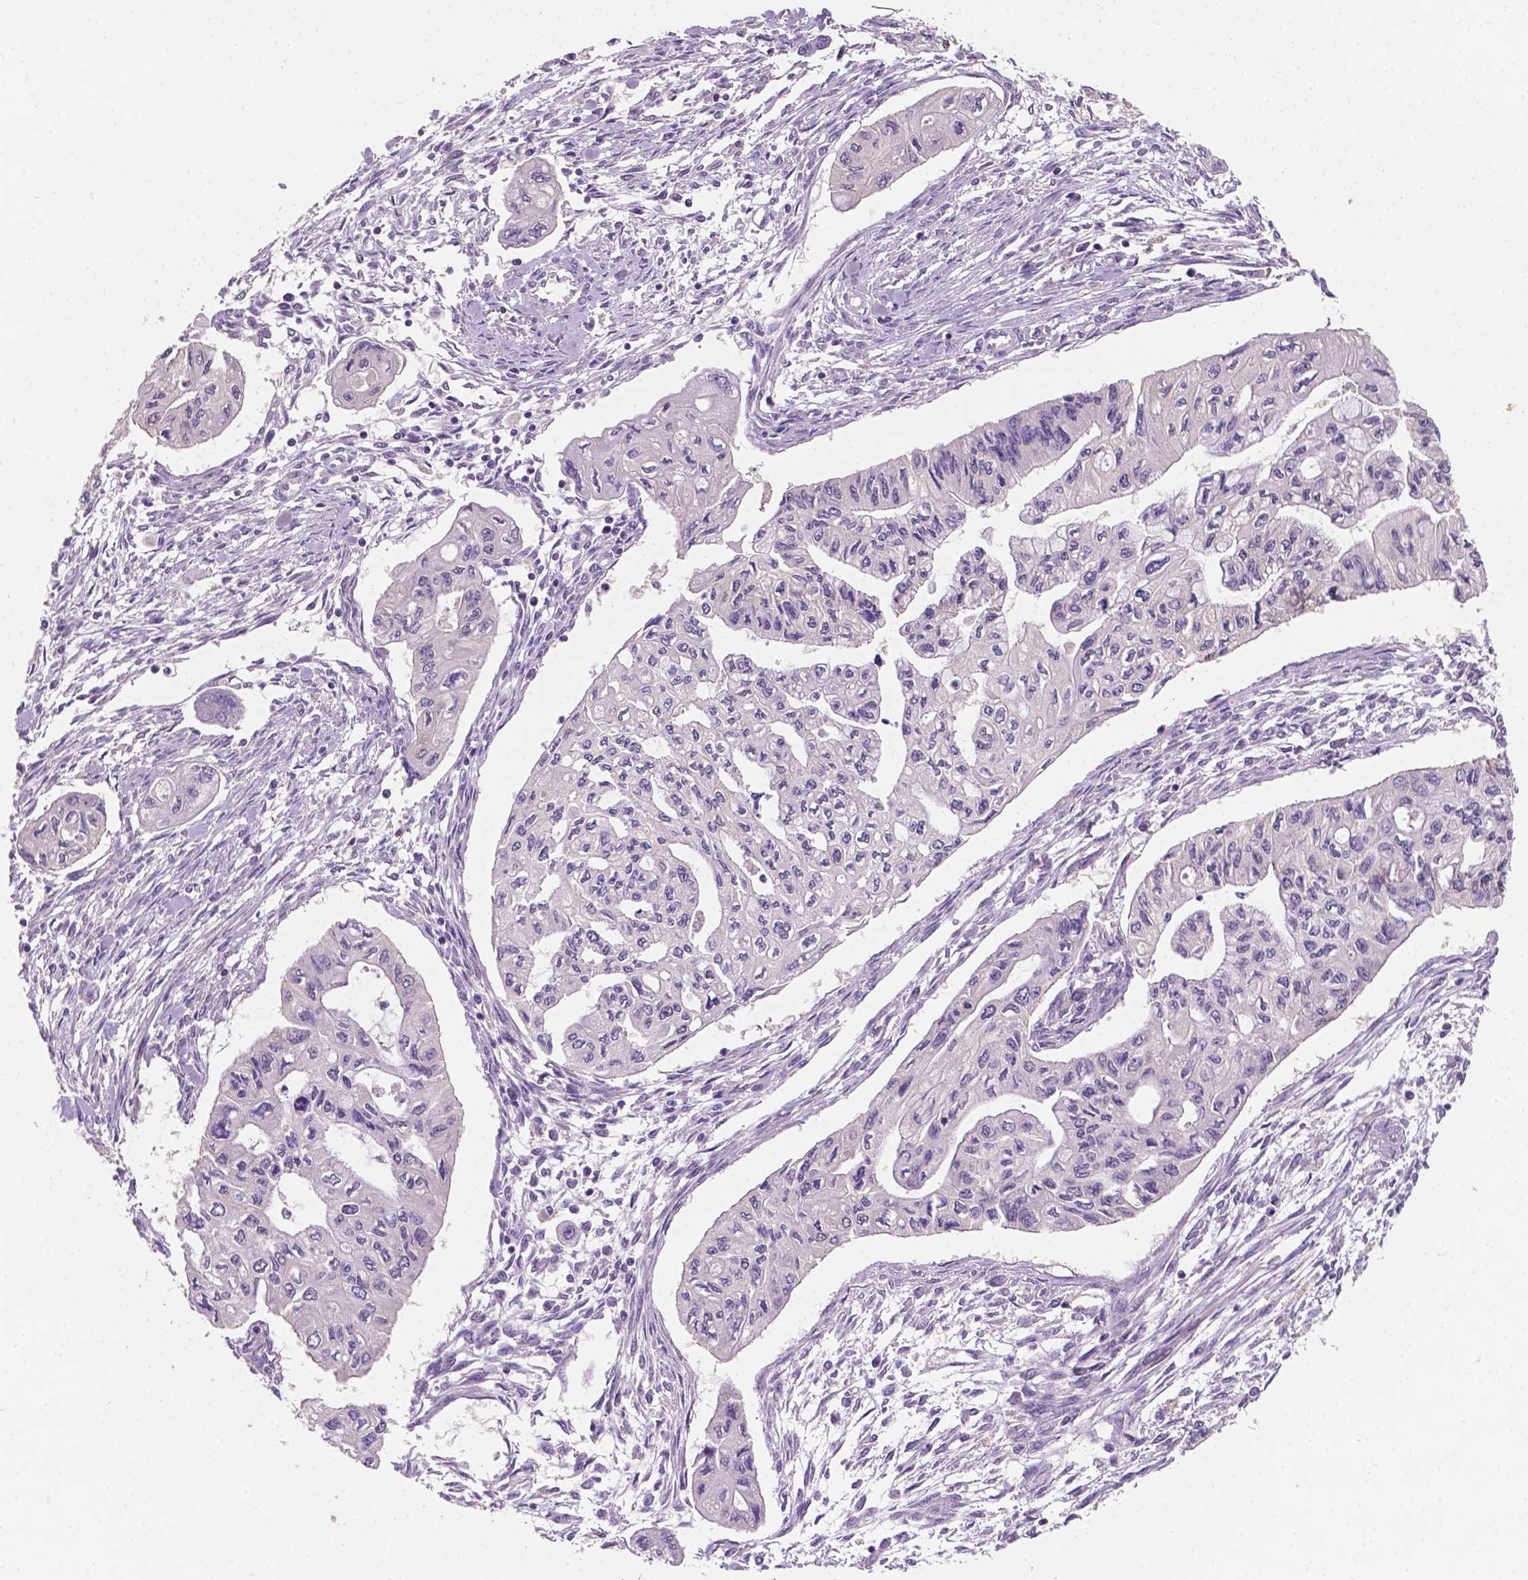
{"staining": {"intensity": "negative", "quantity": "none", "location": "none"}, "tissue": "pancreatic cancer", "cell_type": "Tumor cells", "image_type": "cancer", "snomed": [{"axis": "morphology", "description": "Adenocarcinoma, NOS"}, {"axis": "topography", "description": "Pancreas"}], "caption": "The immunohistochemistry (IHC) image has no significant expression in tumor cells of pancreatic adenocarcinoma tissue.", "gene": "MROH6", "patient": {"sex": "female", "age": 76}}